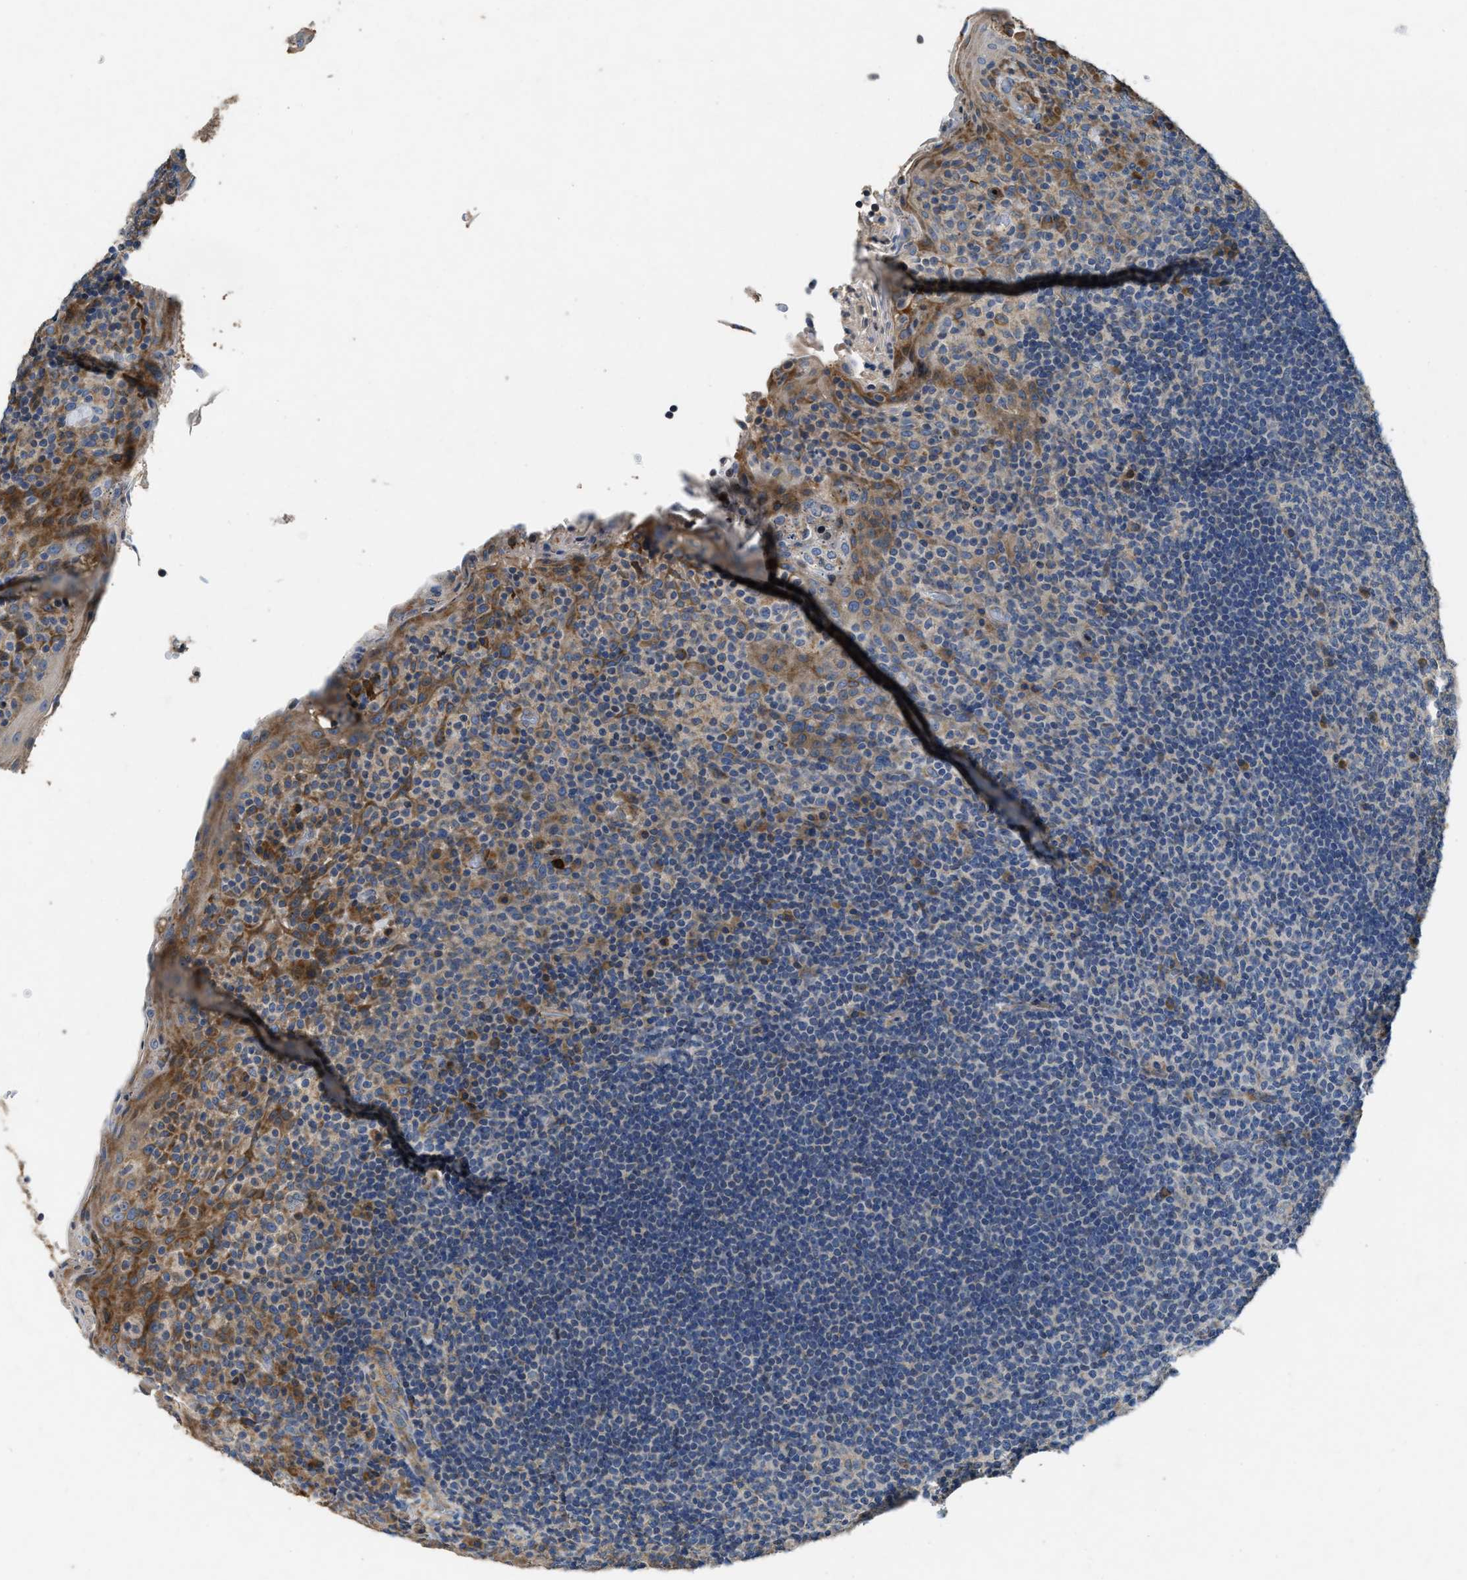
{"staining": {"intensity": "moderate", "quantity": "<25%", "location": "cytoplasmic/membranous"}, "tissue": "tonsil", "cell_type": "Germinal center cells", "image_type": "normal", "snomed": [{"axis": "morphology", "description": "Normal tissue, NOS"}, {"axis": "topography", "description": "Tonsil"}], "caption": "DAB (3,3'-diaminobenzidine) immunohistochemical staining of normal tonsil displays moderate cytoplasmic/membranous protein expression in approximately <25% of germinal center cells.", "gene": "TMEM150A", "patient": {"sex": "male", "age": 17}}